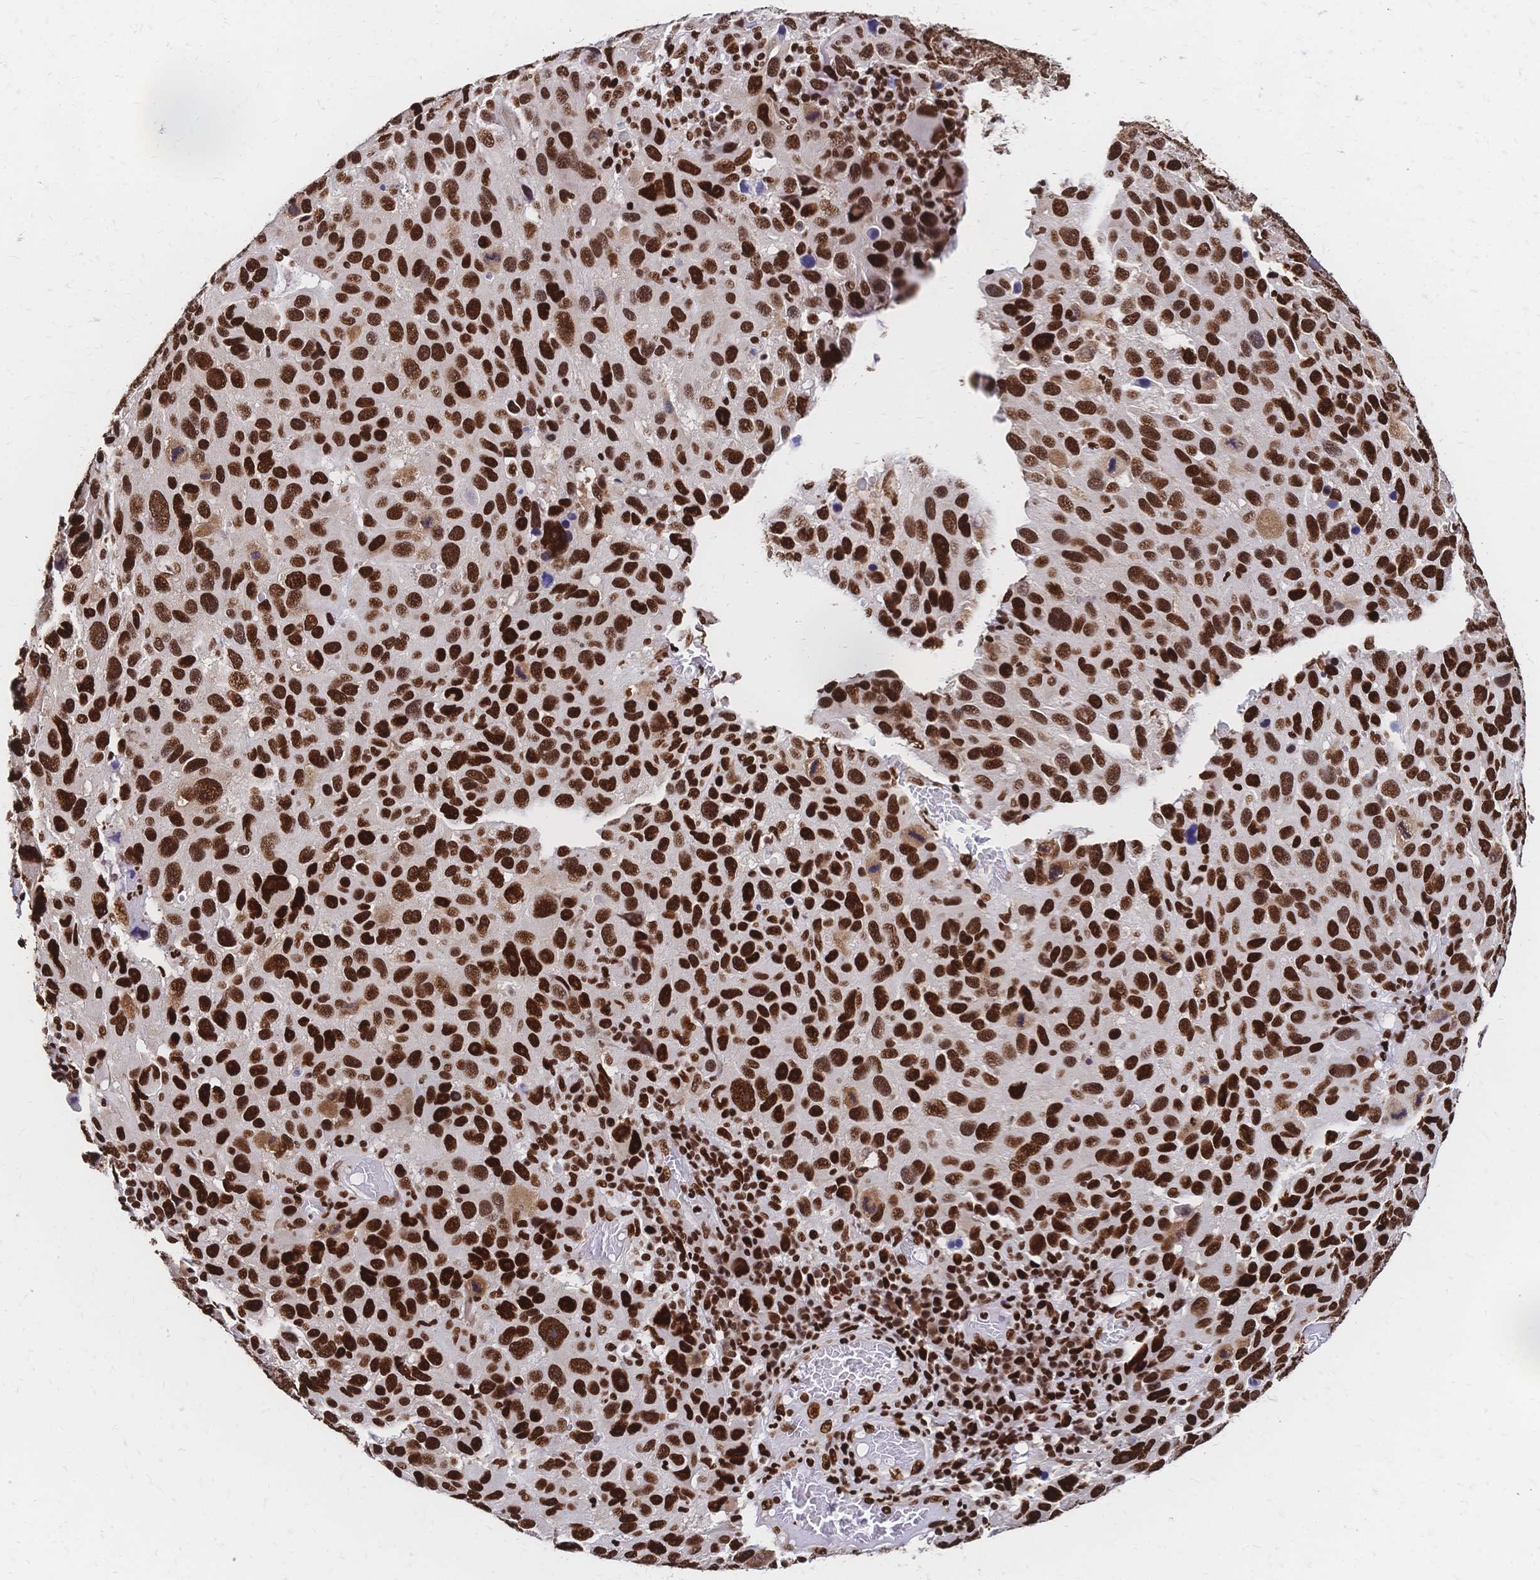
{"staining": {"intensity": "strong", "quantity": ">75%", "location": "nuclear"}, "tissue": "melanoma", "cell_type": "Tumor cells", "image_type": "cancer", "snomed": [{"axis": "morphology", "description": "Malignant melanoma, NOS"}, {"axis": "topography", "description": "Skin"}], "caption": "Immunohistochemical staining of human malignant melanoma reveals high levels of strong nuclear protein positivity in approximately >75% of tumor cells.", "gene": "HDGF", "patient": {"sex": "male", "age": 53}}